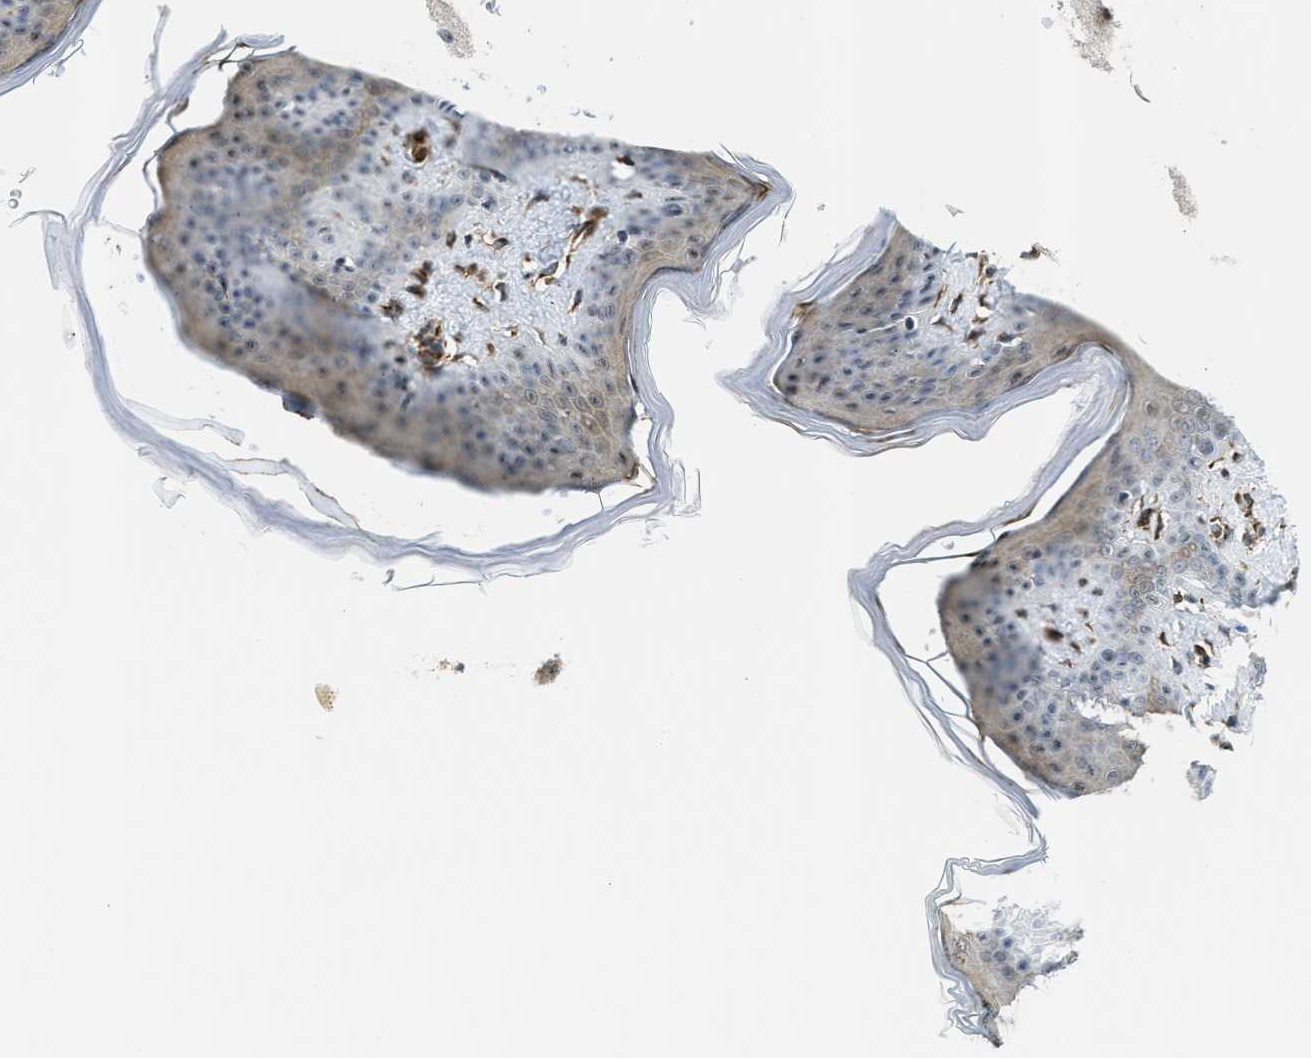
{"staining": {"intensity": "strong", "quantity": ">75%", "location": "cytoplasmic/membranous,nuclear"}, "tissue": "skin", "cell_type": "Fibroblasts", "image_type": "normal", "snomed": [{"axis": "morphology", "description": "Normal tissue, NOS"}, {"axis": "topography", "description": "Skin"}], "caption": "Immunohistochemistry histopathology image of normal skin: skin stained using IHC shows high levels of strong protein expression localized specifically in the cytoplasmic/membranous,nuclear of fibroblasts, appearing as a cytoplasmic/membranous,nuclear brown color.", "gene": "LRRC8B", "patient": {"sex": "female", "age": 17}}